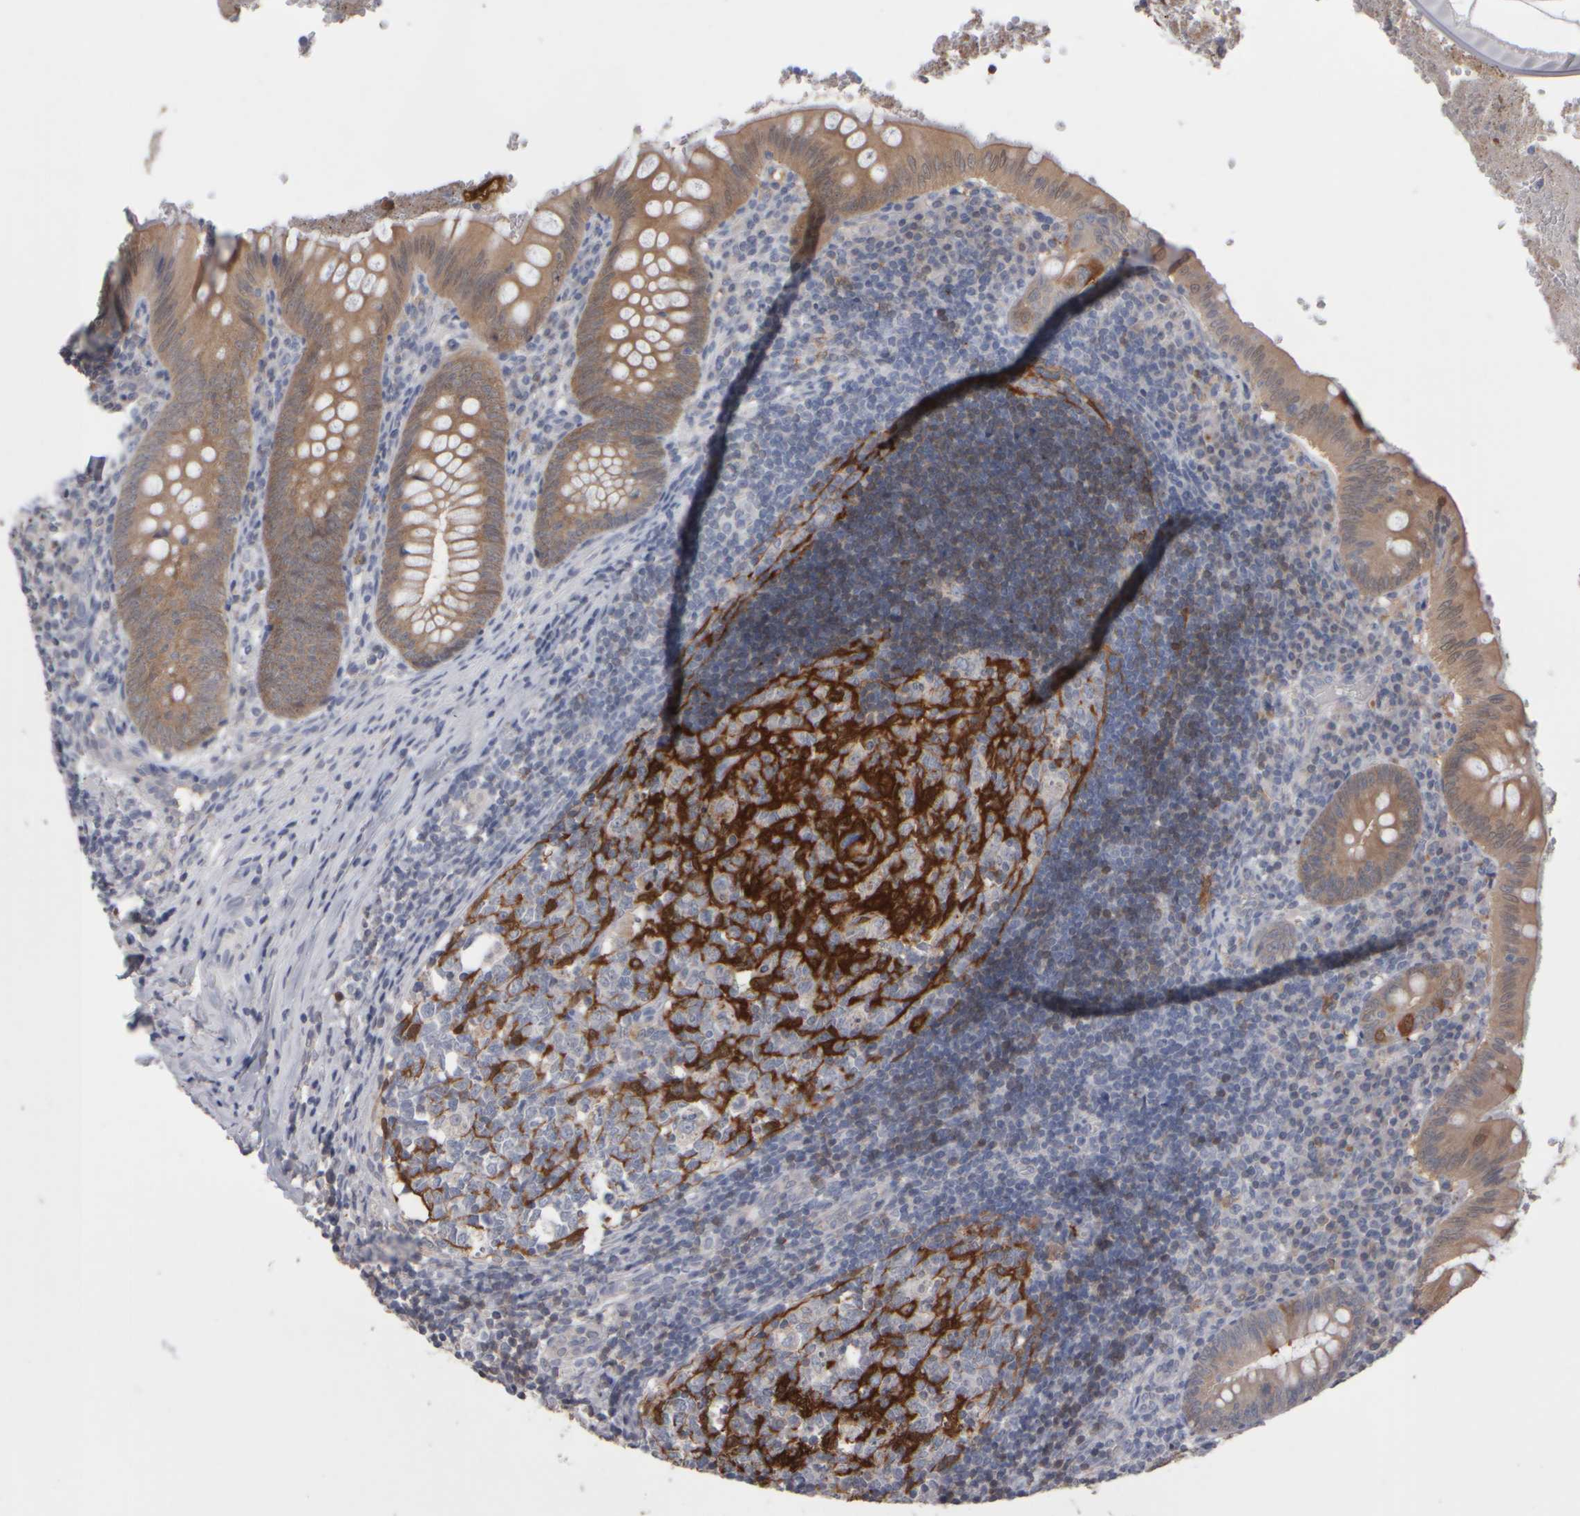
{"staining": {"intensity": "moderate", "quantity": ">75%", "location": "cytoplasmic/membranous"}, "tissue": "appendix", "cell_type": "Glandular cells", "image_type": "normal", "snomed": [{"axis": "morphology", "description": "Normal tissue, NOS"}, {"axis": "topography", "description": "Appendix"}], "caption": "DAB (3,3'-diaminobenzidine) immunohistochemical staining of normal human appendix shows moderate cytoplasmic/membranous protein positivity in approximately >75% of glandular cells. (Brightfield microscopy of DAB IHC at high magnification).", "gene": "EPHX2", "patient": {"sex": "male", "age": 8}}